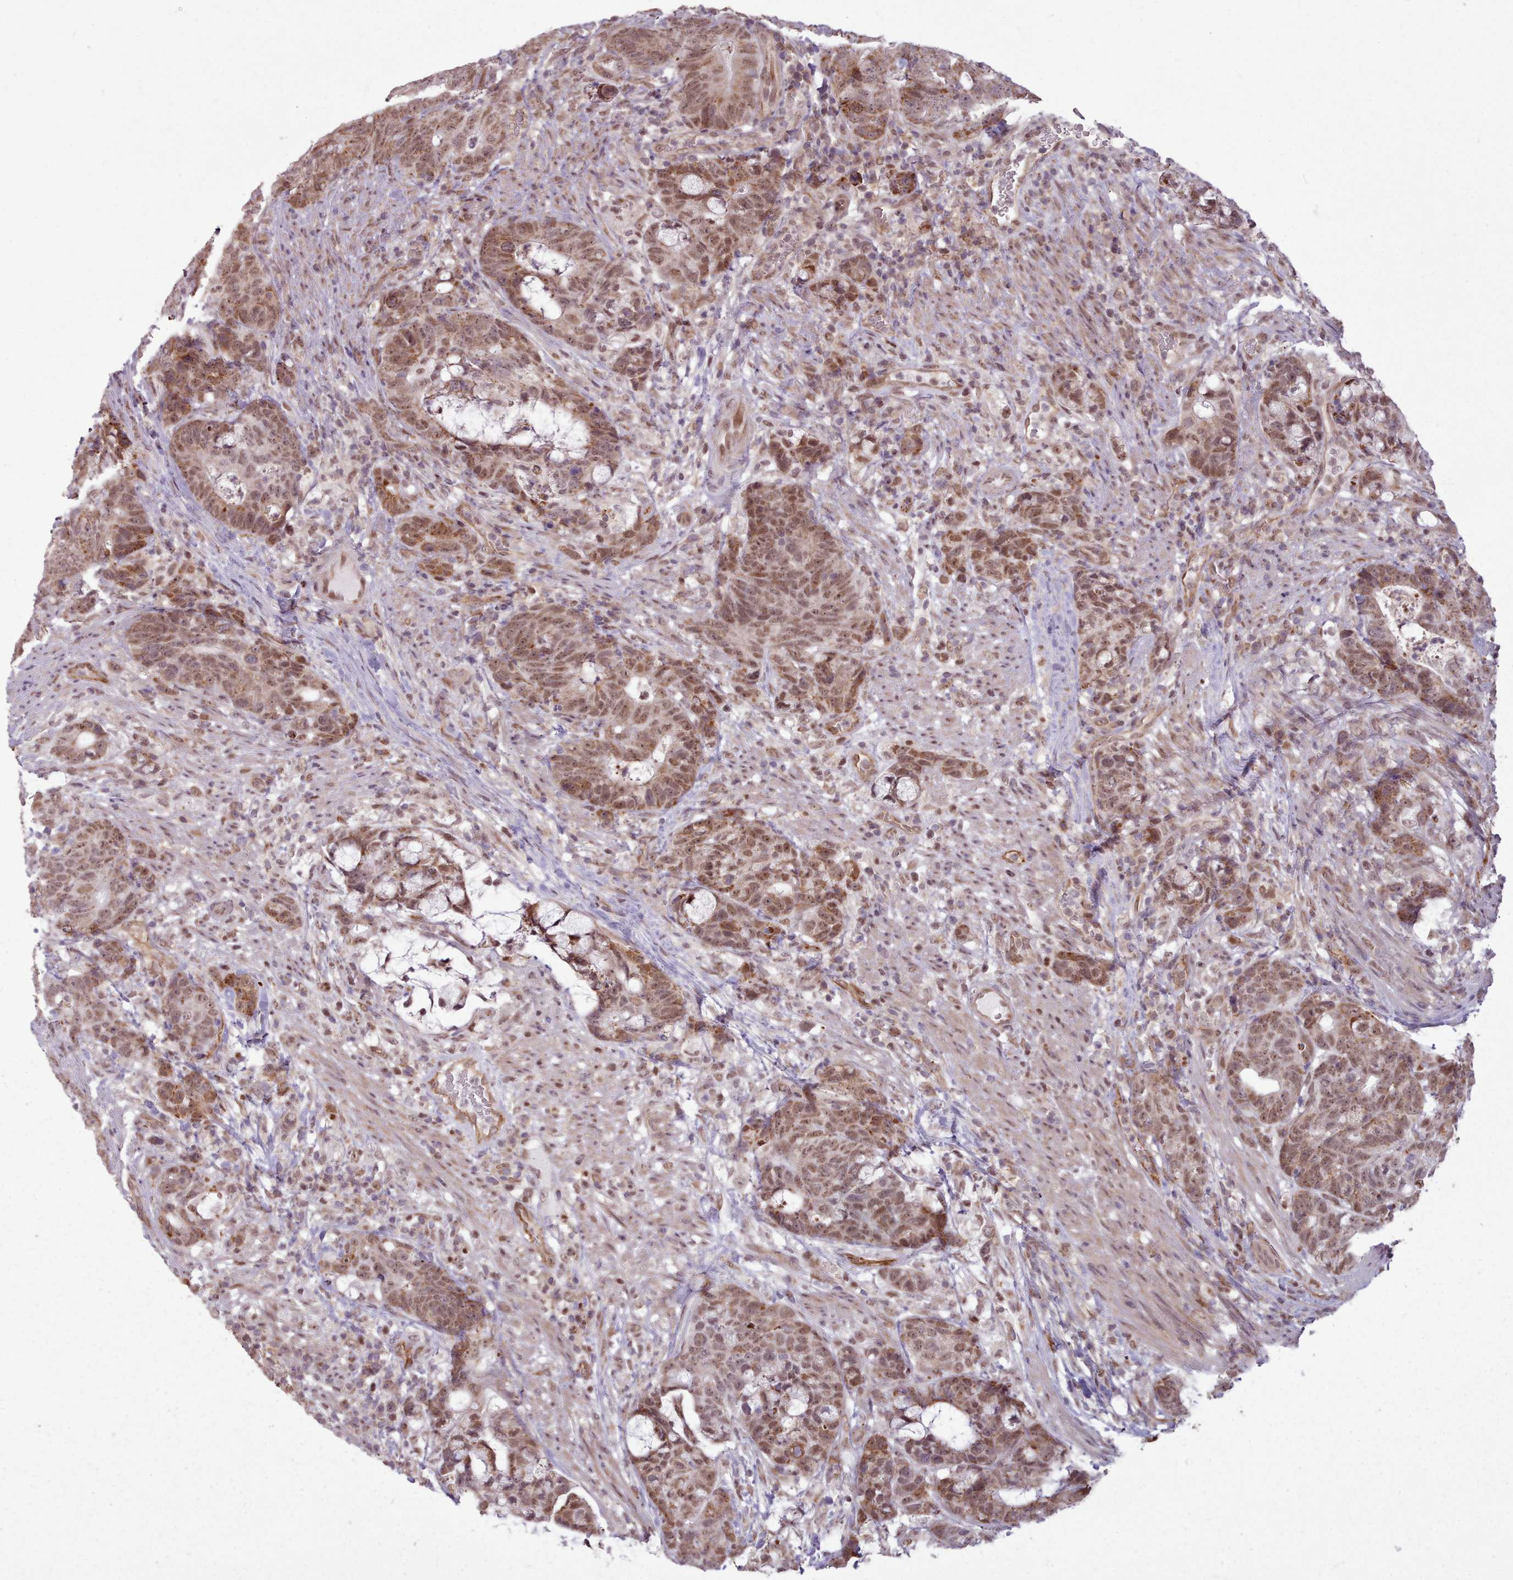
{"staining": {"intensity": "moderate", "quantity": ">75%", "location": "cytoplasmic/membranous,nuclear"}, "tissue": "colorectal cancer", "cell_type": "Tumor cells", "image_type": "cancer", "snomed": [{"axis": "morphology", "description": "Adenocarcinoma, NOS"}, {"axis": "topography", "description": "Colon"}], "caption": "This is a photomicrograph of IHC staining of colorectal adenocarcinoma, which shows moderate expression in the cytoplasmic/membranous and nuclear of tumor cells.", "gene": "ZMYM4", "patient": {"sex": "female", "age": 82}}